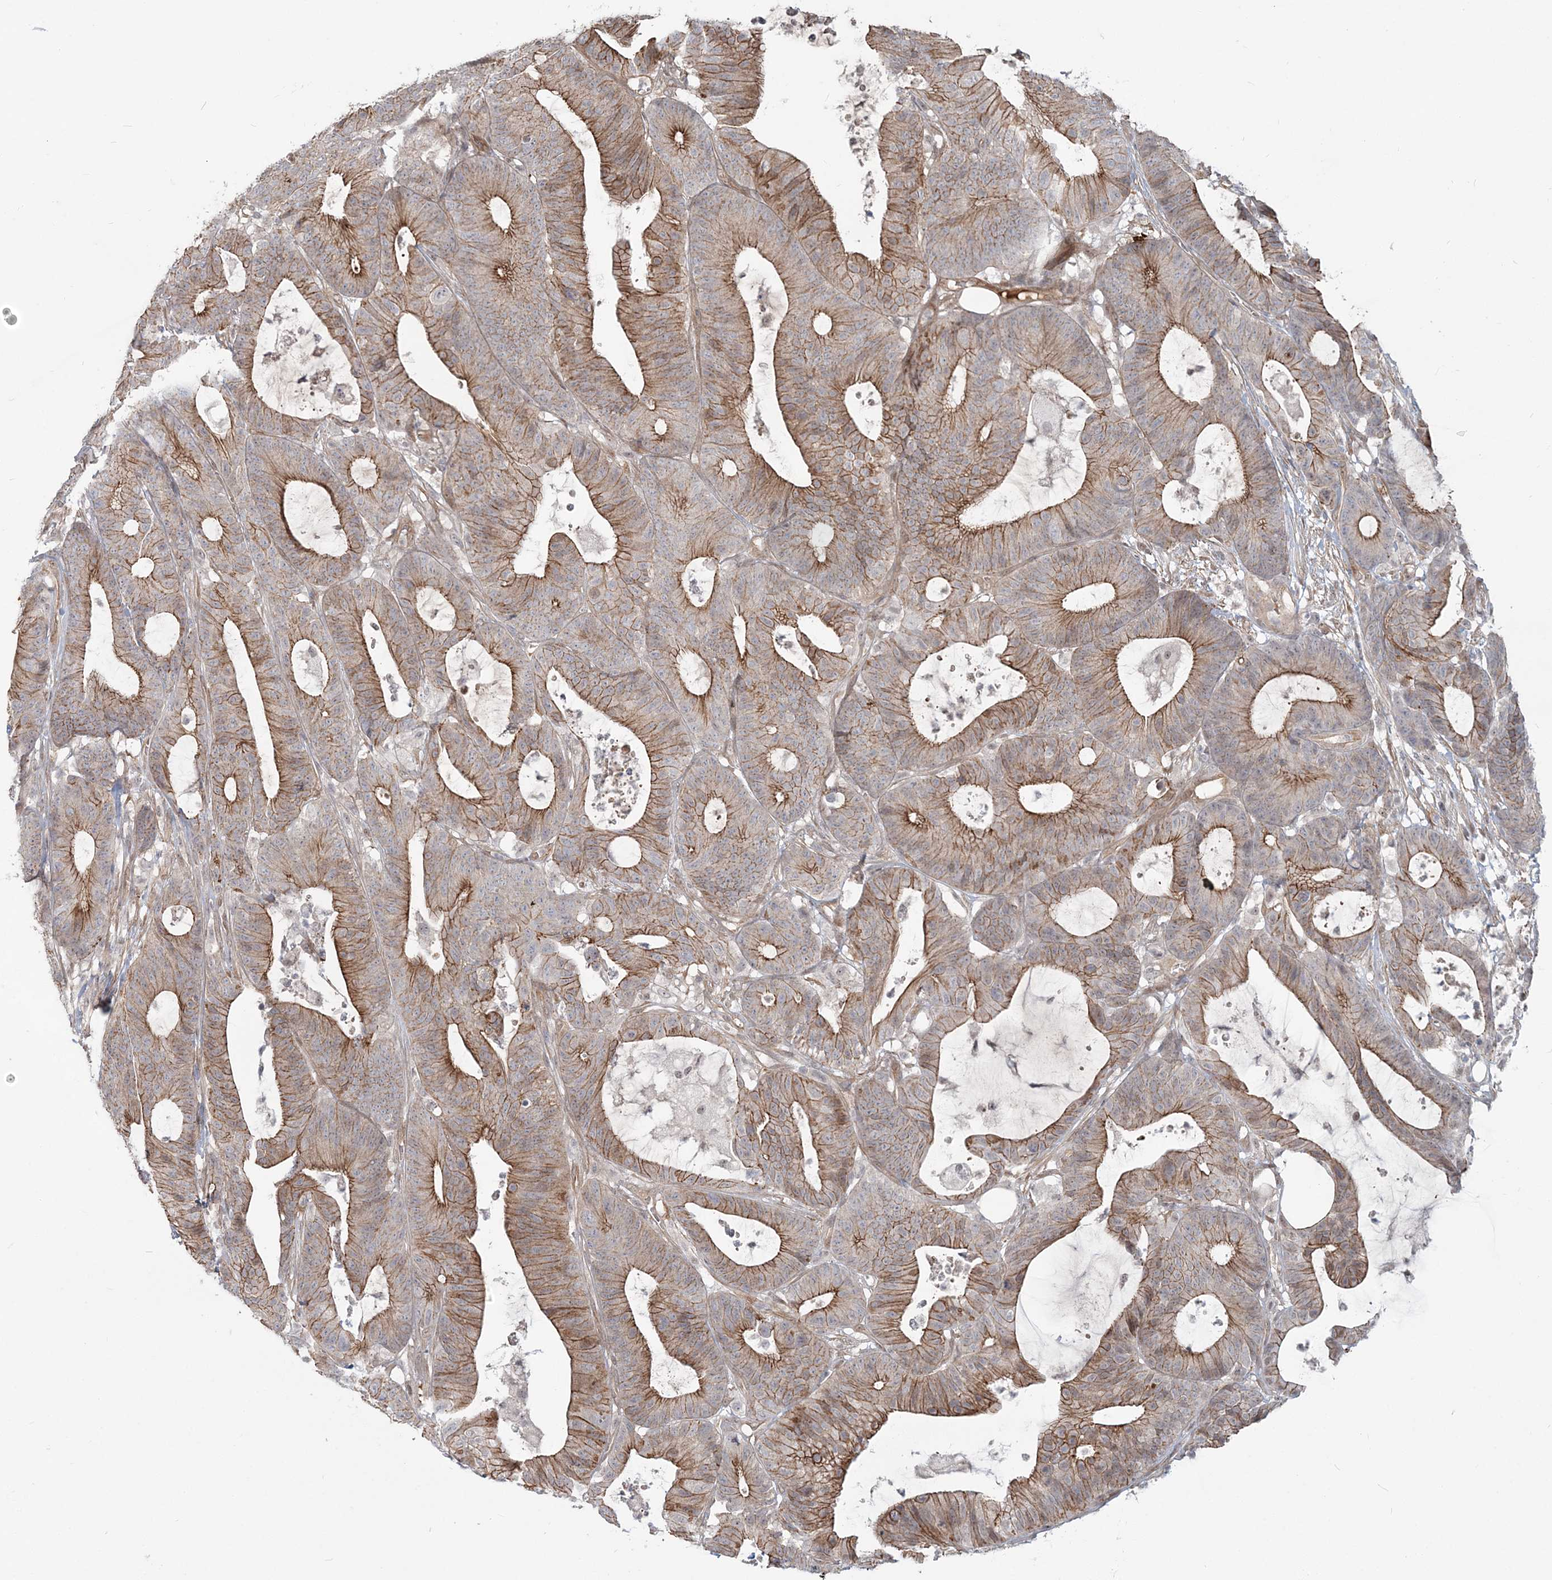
{"staining": {"intensity": "moderate", "quantity": ">75%", "location": "cytoplasmic/membranous"}, "tissue": "colorectal cancer", "cell_type": "Tumor cells", "image_type": "cancer", "snomed": [{"axis": "morphology", "description": "Adenocarcinoma, NOS"}, {"axis": "topography", "description": "Colon"}], "caption": "Brown immunohistochemical staining in colorectal cancer exhibits moderate cytoplasmic/membranous expression in approximately >75% of tumor cells.", "gene": "SH3PXD2A", "patient": {"sex": "female", "age": 84}}